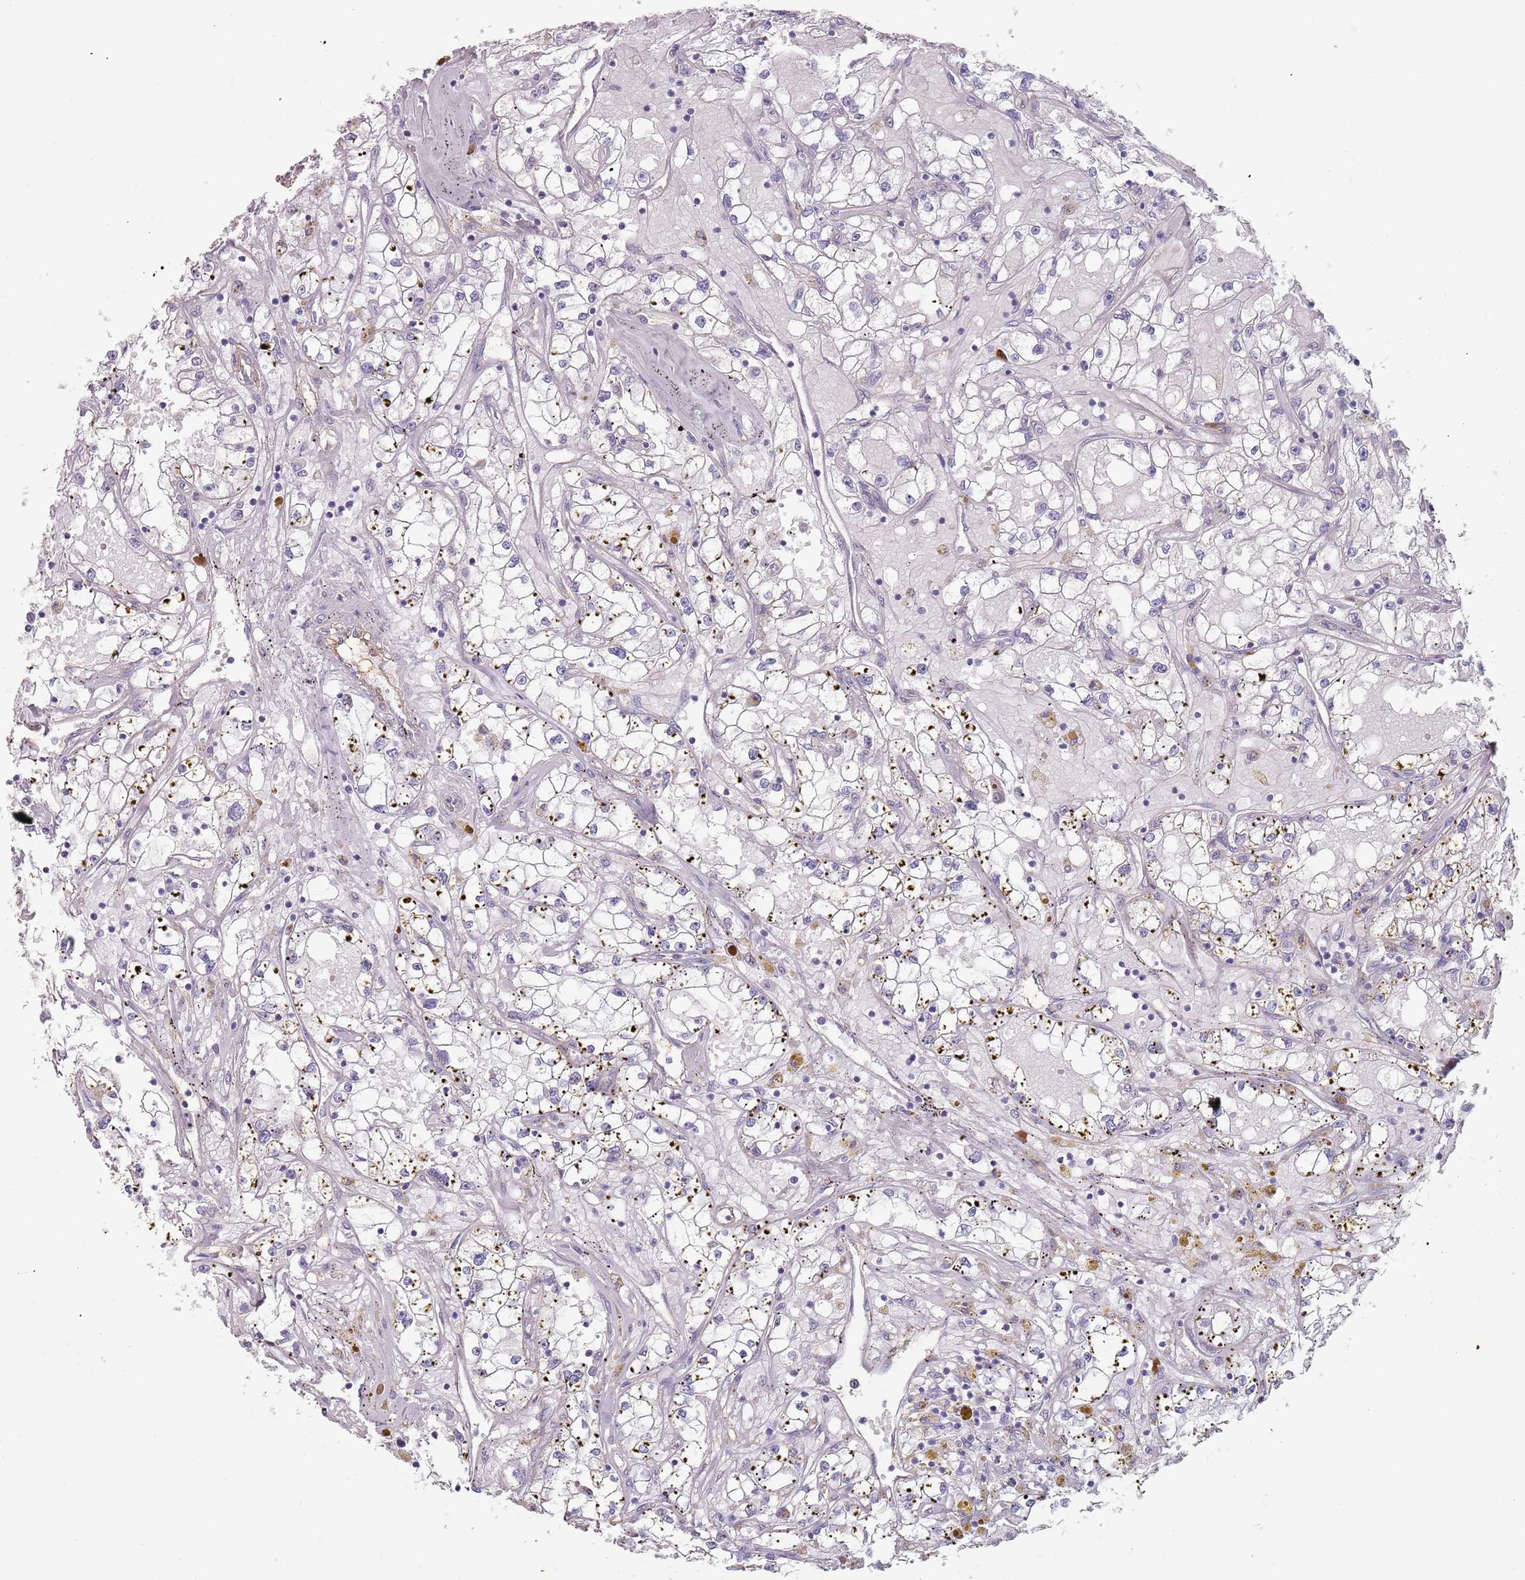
{"staining": {"intensity": "negative", "quantity": "none", "location": "none"}, "tissue": "renal cancer", "cell_type": "Tumor cells", "image_type": "cancer", "snomed": [{"axis": "morphology", "description": "Adenocarcinoma, NOS"}, {"axis": "topography", "description": "Kidney"}], "caption": "An immunohistochemistry (IHC) histopathology image of adenocarcinoma (renal) is shown. There is no staining in tumor cells of adenocarcinoma (renal). (DAB immunohistochemistry (IHC), high magnification).", "gene": "STYK1", "patient": {"sex": "male", "age": 56}}